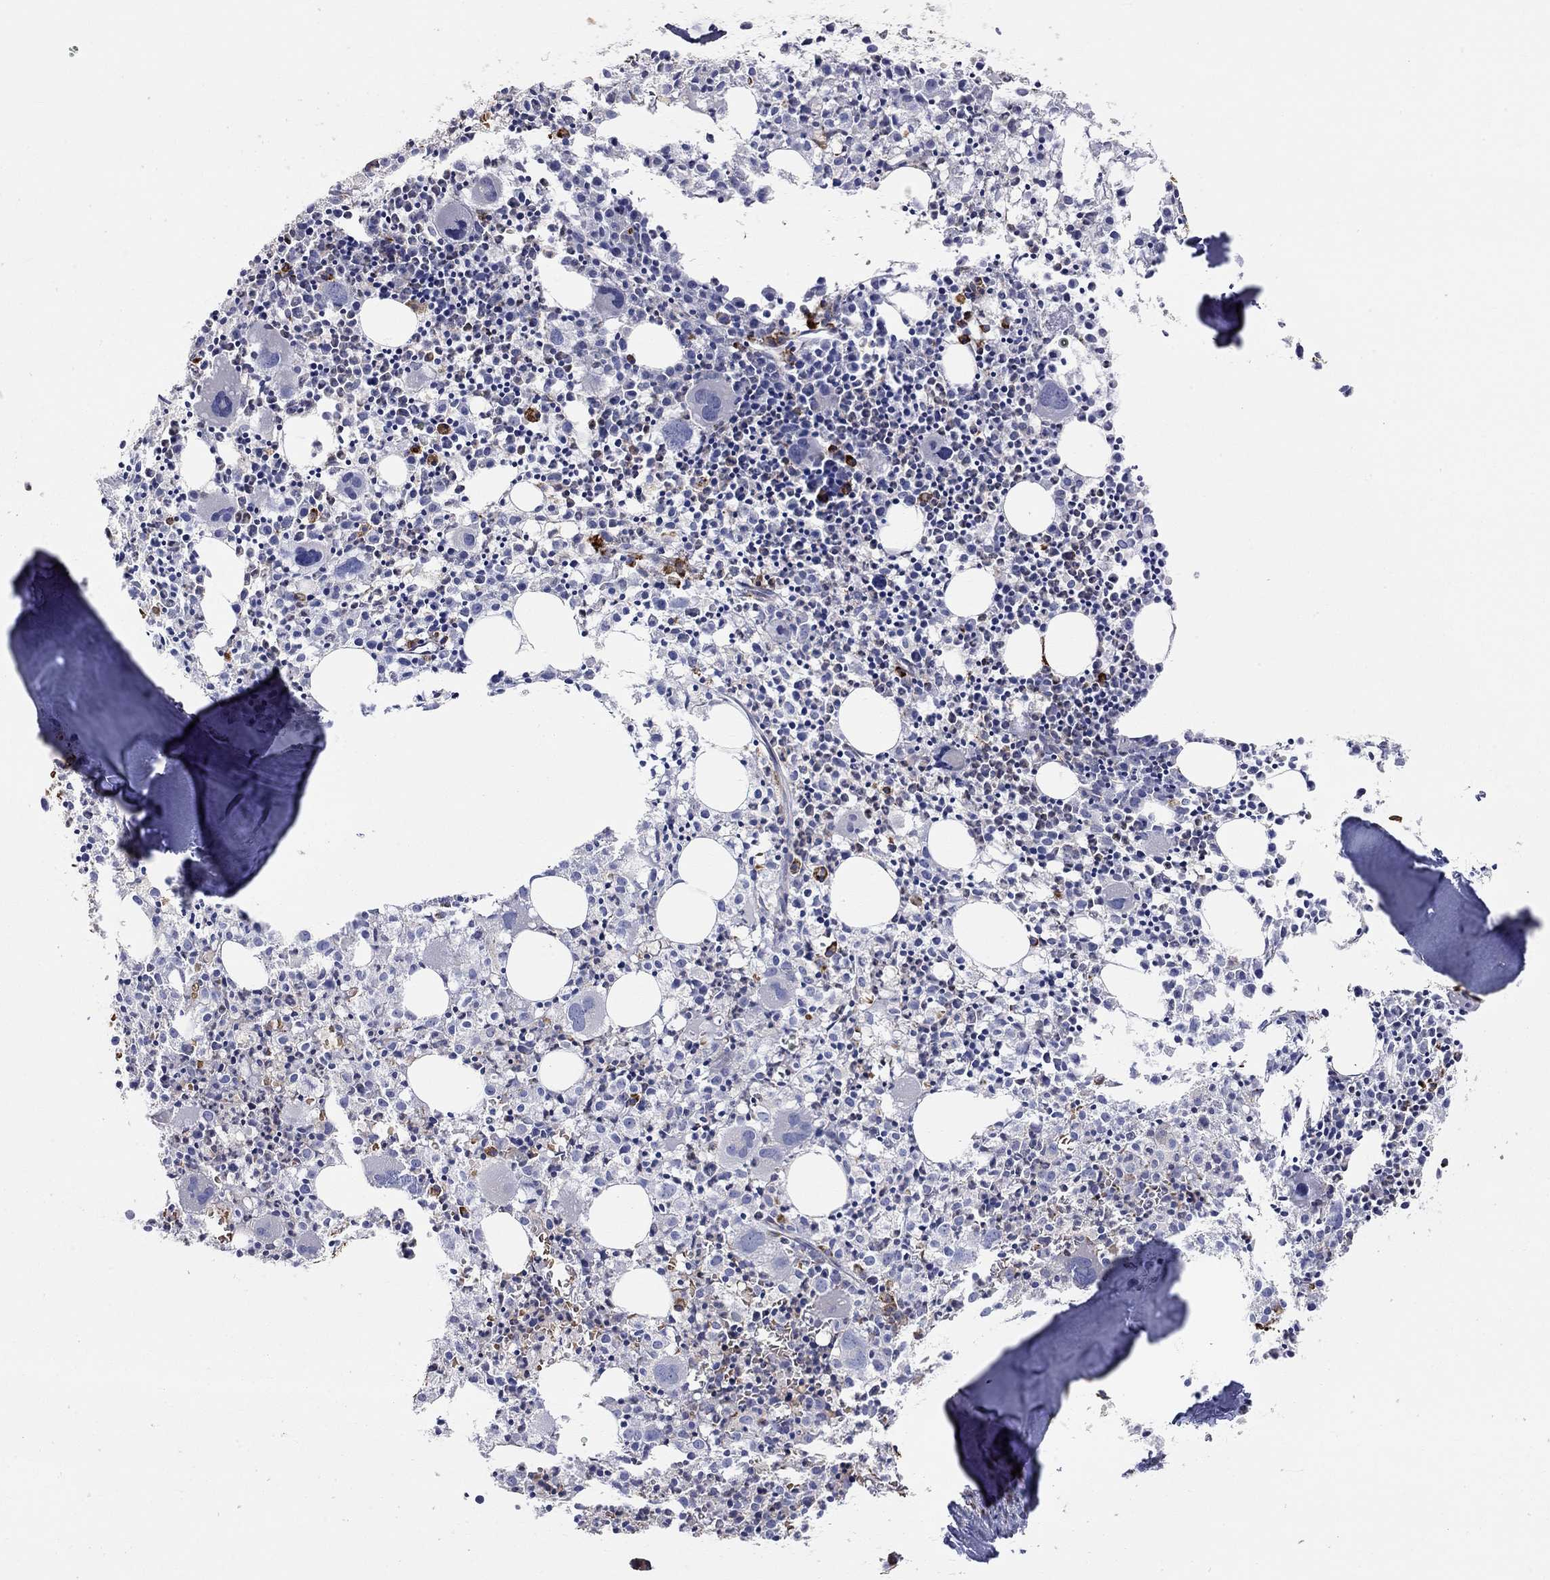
{"staining": {"intensity": "strong", "quantity": "<25%", "location": "cytoplasmic/membranous"}, "tissue": "bone marrow", "cell_type": "Hematopoietic cells", "image_type": "normal", "snomed": [{"axis": "morphology", "description": "Normal tissue, NOS"}, {"axis": "morphology", "description": "Inflammation, NOS"}, {"axis": "topography", "description": "Bone marrow"}], "caption": "A brown stain highlights strong cytoplasmic/membranous staining of a protein in hematopoietic cells of normal bone marrow. (brown staining indicates protein expression, while blue staining denotes nuclei).", "gene": "CASTOR1", "patient": {"sex": "male", "age": 3}}